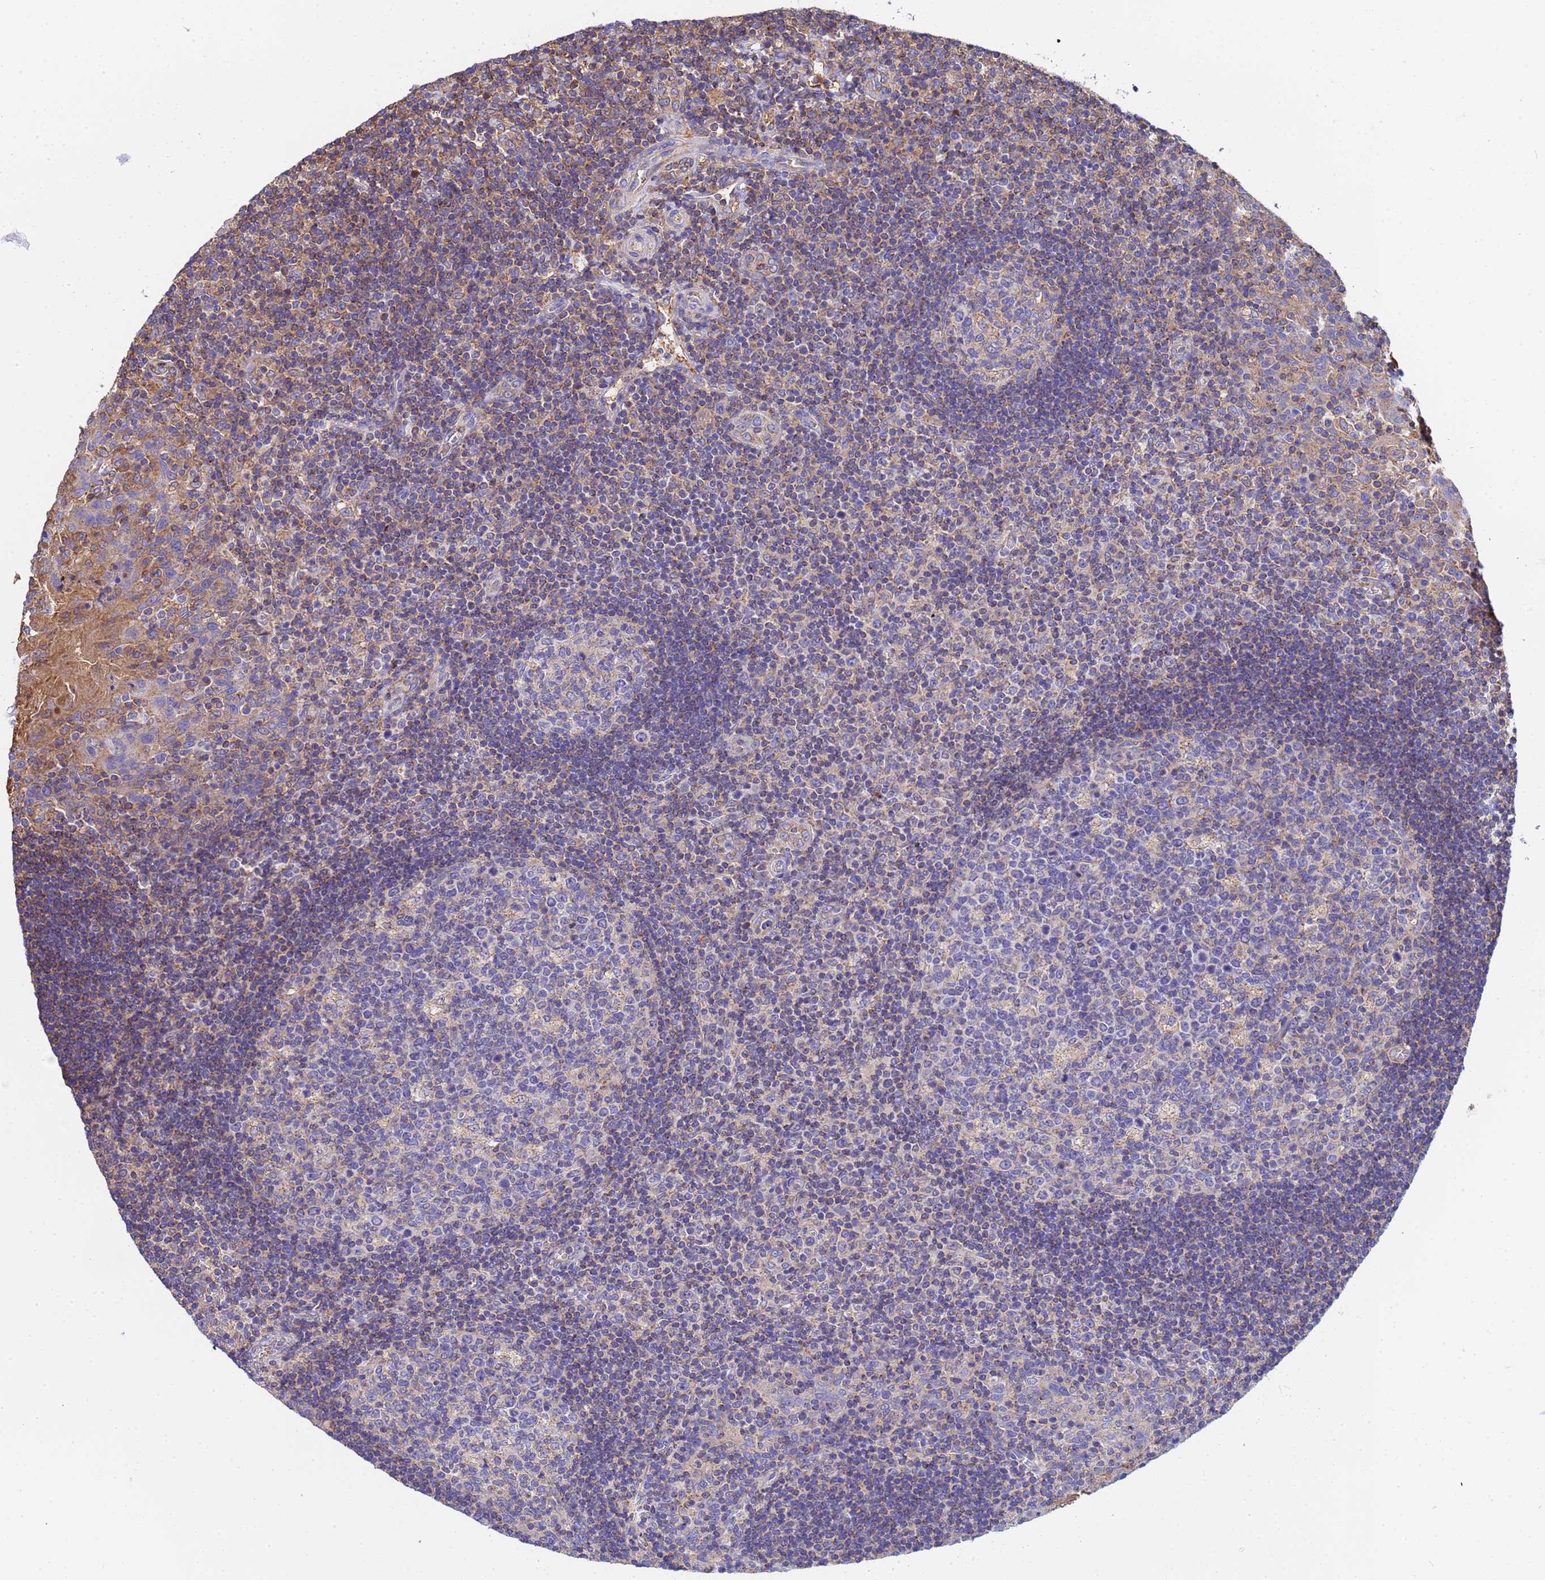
{"staining": {"intensity": "negative", "quantity": "none", "location": "none"}, "tissue": "tonsil", "cell_type": "Germinal center cells", "image_type": "normal", "snomed": [{"axis": "morphology", "description": "Normal tissue, NOS"}, {"axis": "topography", "description": "Tonsil"}], "caption": "This is an IHC image of benign tonsil. There is no positivity in germinal center cells.", "gene": "GLUD1", "patient": {"sex": "male", "age": 17}}